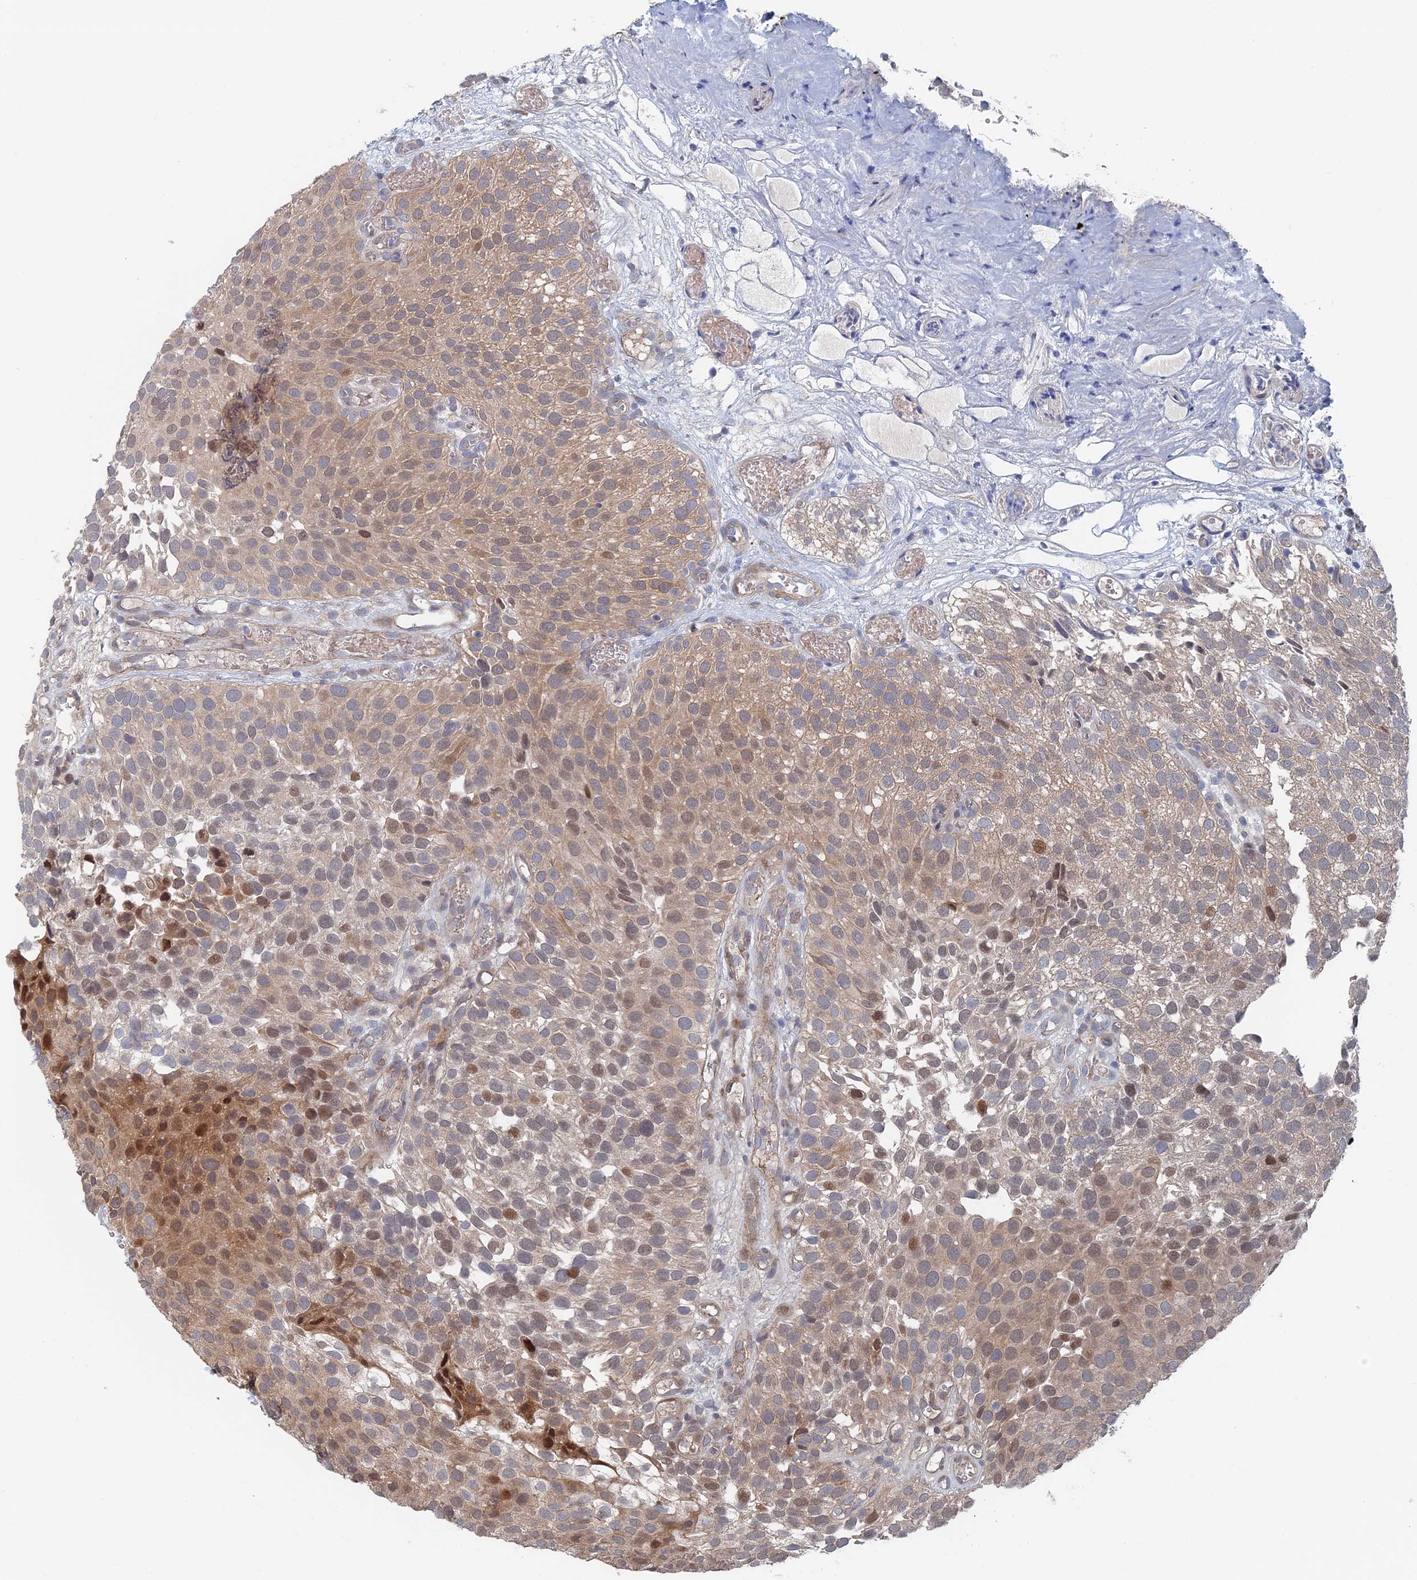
{"staining": {"intensity": "moderate", "quantity": "25%-75%", "location": "cytoplasmic/membranous,nuclear"}, "tissue": "urothelial cancer", "cell_type": "Tumor cells", "image_type": "cancer", "snomed": [{"axis": "morphology", "description": "Urothelial carcinoma, Low grade"}, {"axis": "topography", "description": "Urinary bladder"}], "caption": "Urothelial carcinoma (low-grade) stained with IHC exhibits moderate cytoplasmic/membranous and nuclear staining in about 25%-75% of tumor cells. (brown staining indicates protein expression, while blue staining denotes nuclei).", "gene": "ELOVL6", "patient": {"sex": "male", "age": 89}}